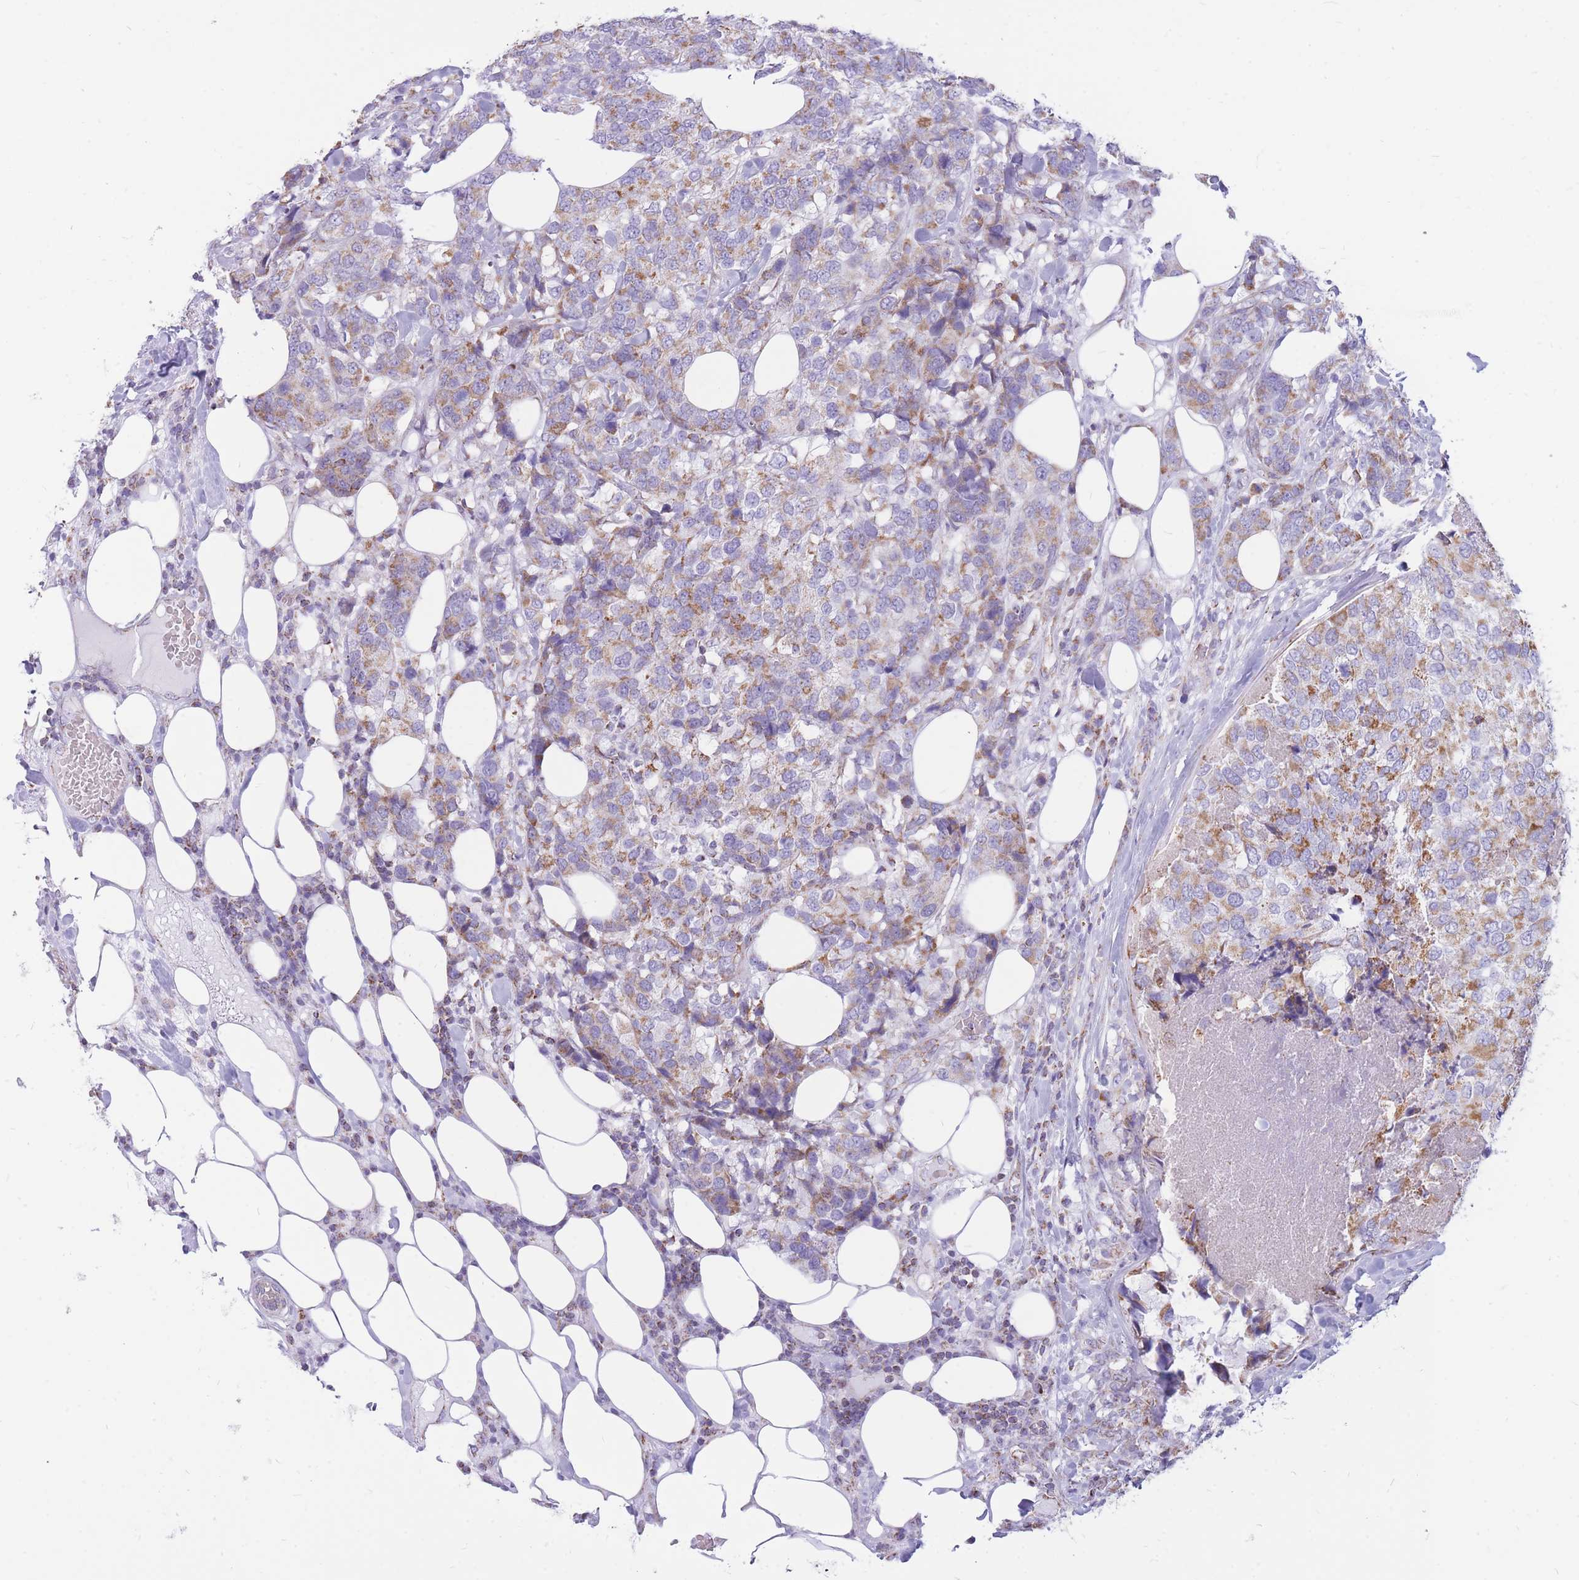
{"staining": {"intensity": "moderate", "quantity": "25%-75%", "location": "cytoplasmic/membranous"}, "tissue": "breast cancer", "cell_type": "Tumor cells", "image_type": "cancer", "snomed": [{"axis": "morphology", "description": "Lobular carcinoma"}, {"axis": "topography", "description": "Breast"}], "caption": "Protein expression analysis of breast cancer demonstrates moderate cytoplasmic/membranous positivity in approximately 25%-75% of tumor cells. The protein is stained brown, and the nuclei are stained in blue (DAB (3,3'-diaminobenzidine) IHC with brightfield microscopy, high magnification).", "gene": "PCSK1", "patient": {"sex": "female", "age": 59}}